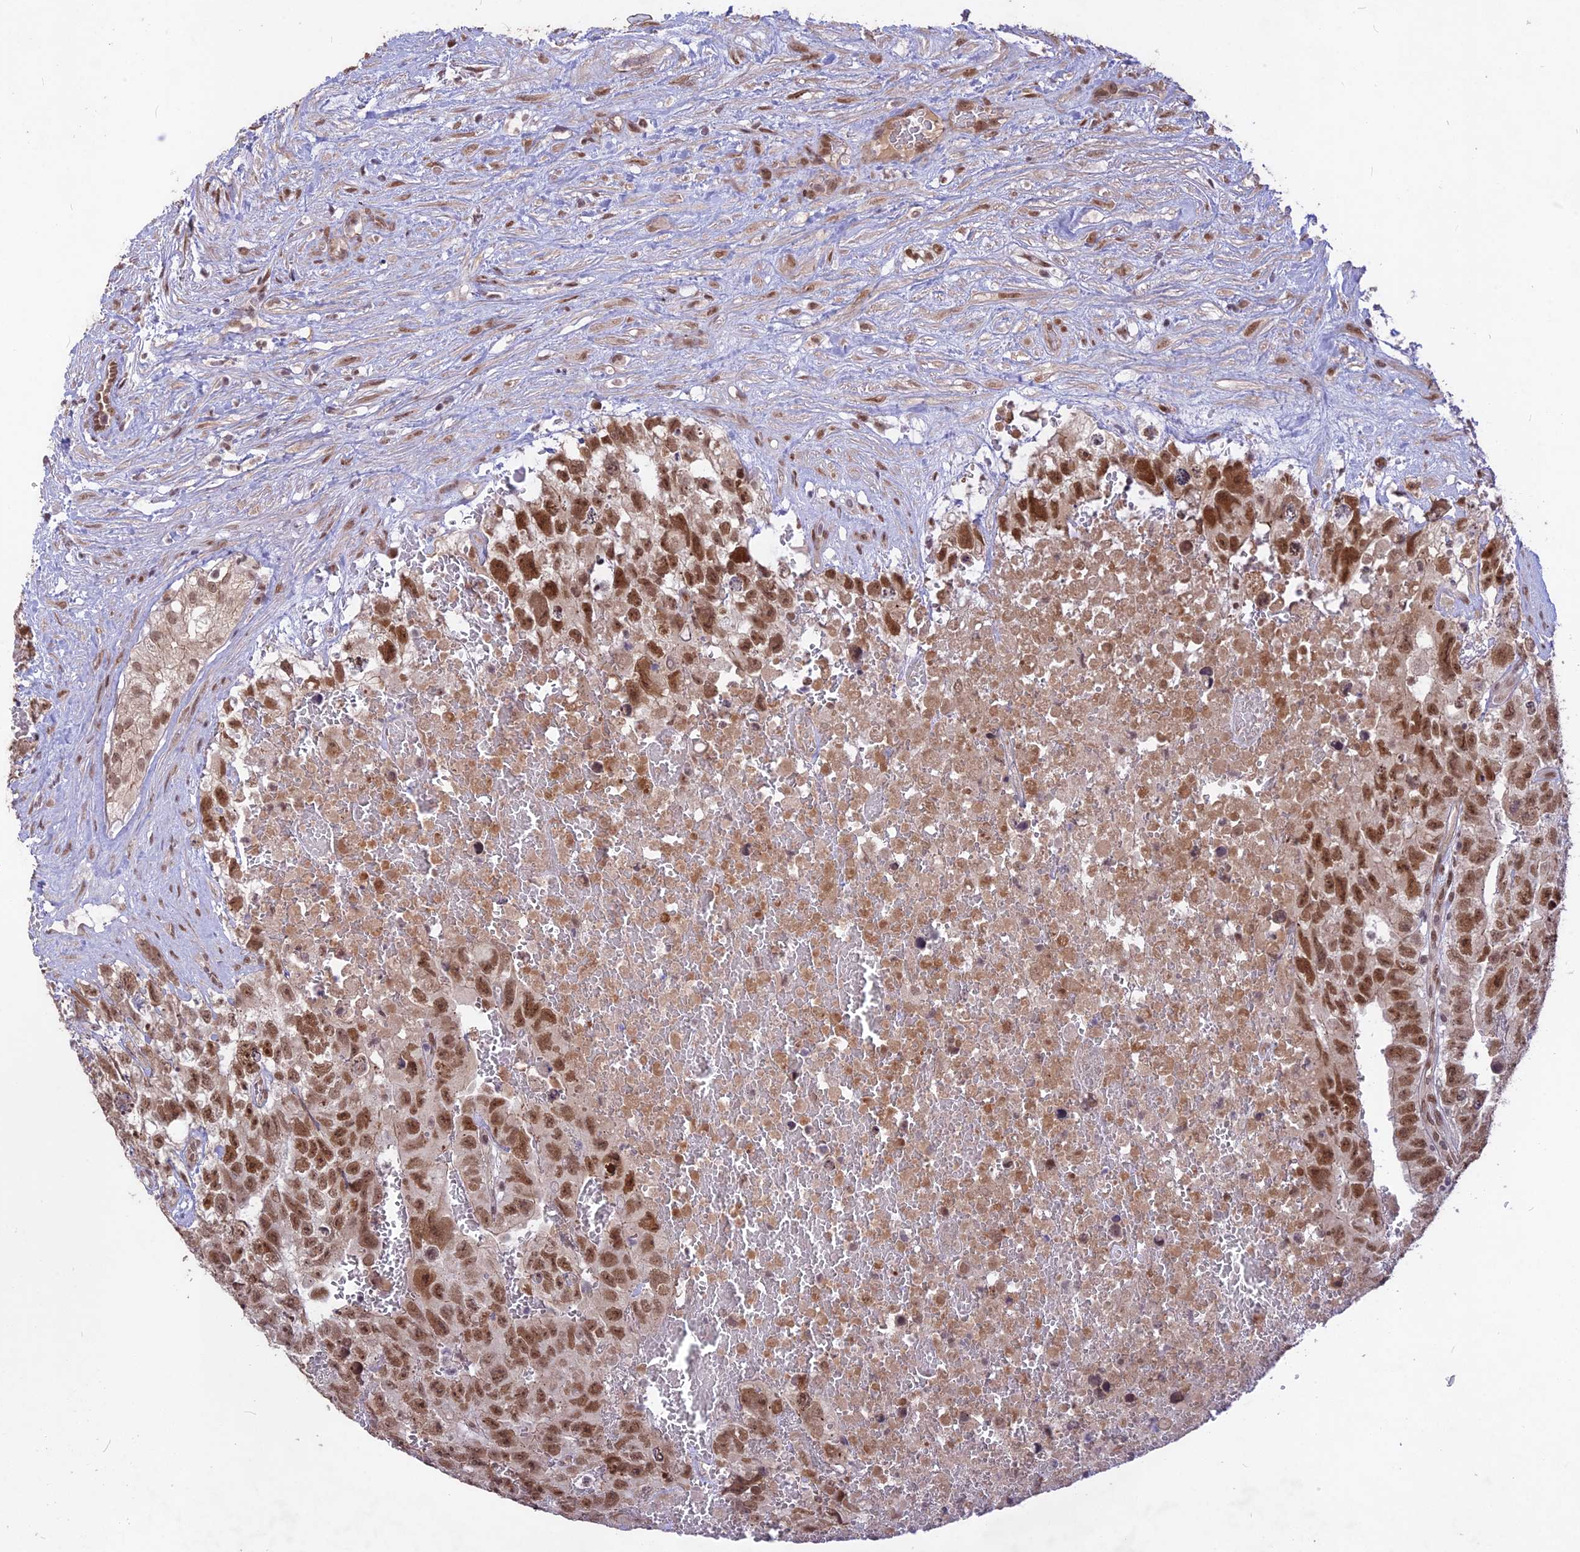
{"staining": {"intensity": "moderate", "quantity": ">75%", "location": "nuclear"}, "tissue": "testis cancer", "cell_type": "Tumor cells", "image_type": "cancer", "snomed": [{"axis": "morphology", "description": "Carcinoma, Embryonal, NOS"}, {"axis": "topography", "description": "Testis"}], "caption": "Immunohistochemistry histopathology image of neoplastic tissue: testis cancer stained using immunohistochemistry (IHC) displays medium levels of moderate protein expression localized specifically in the nuclear of tumor cells, appearing as a nuclear brown color.", "gene": "DIS3", "patient": {"sex": "male", "age": 26}}